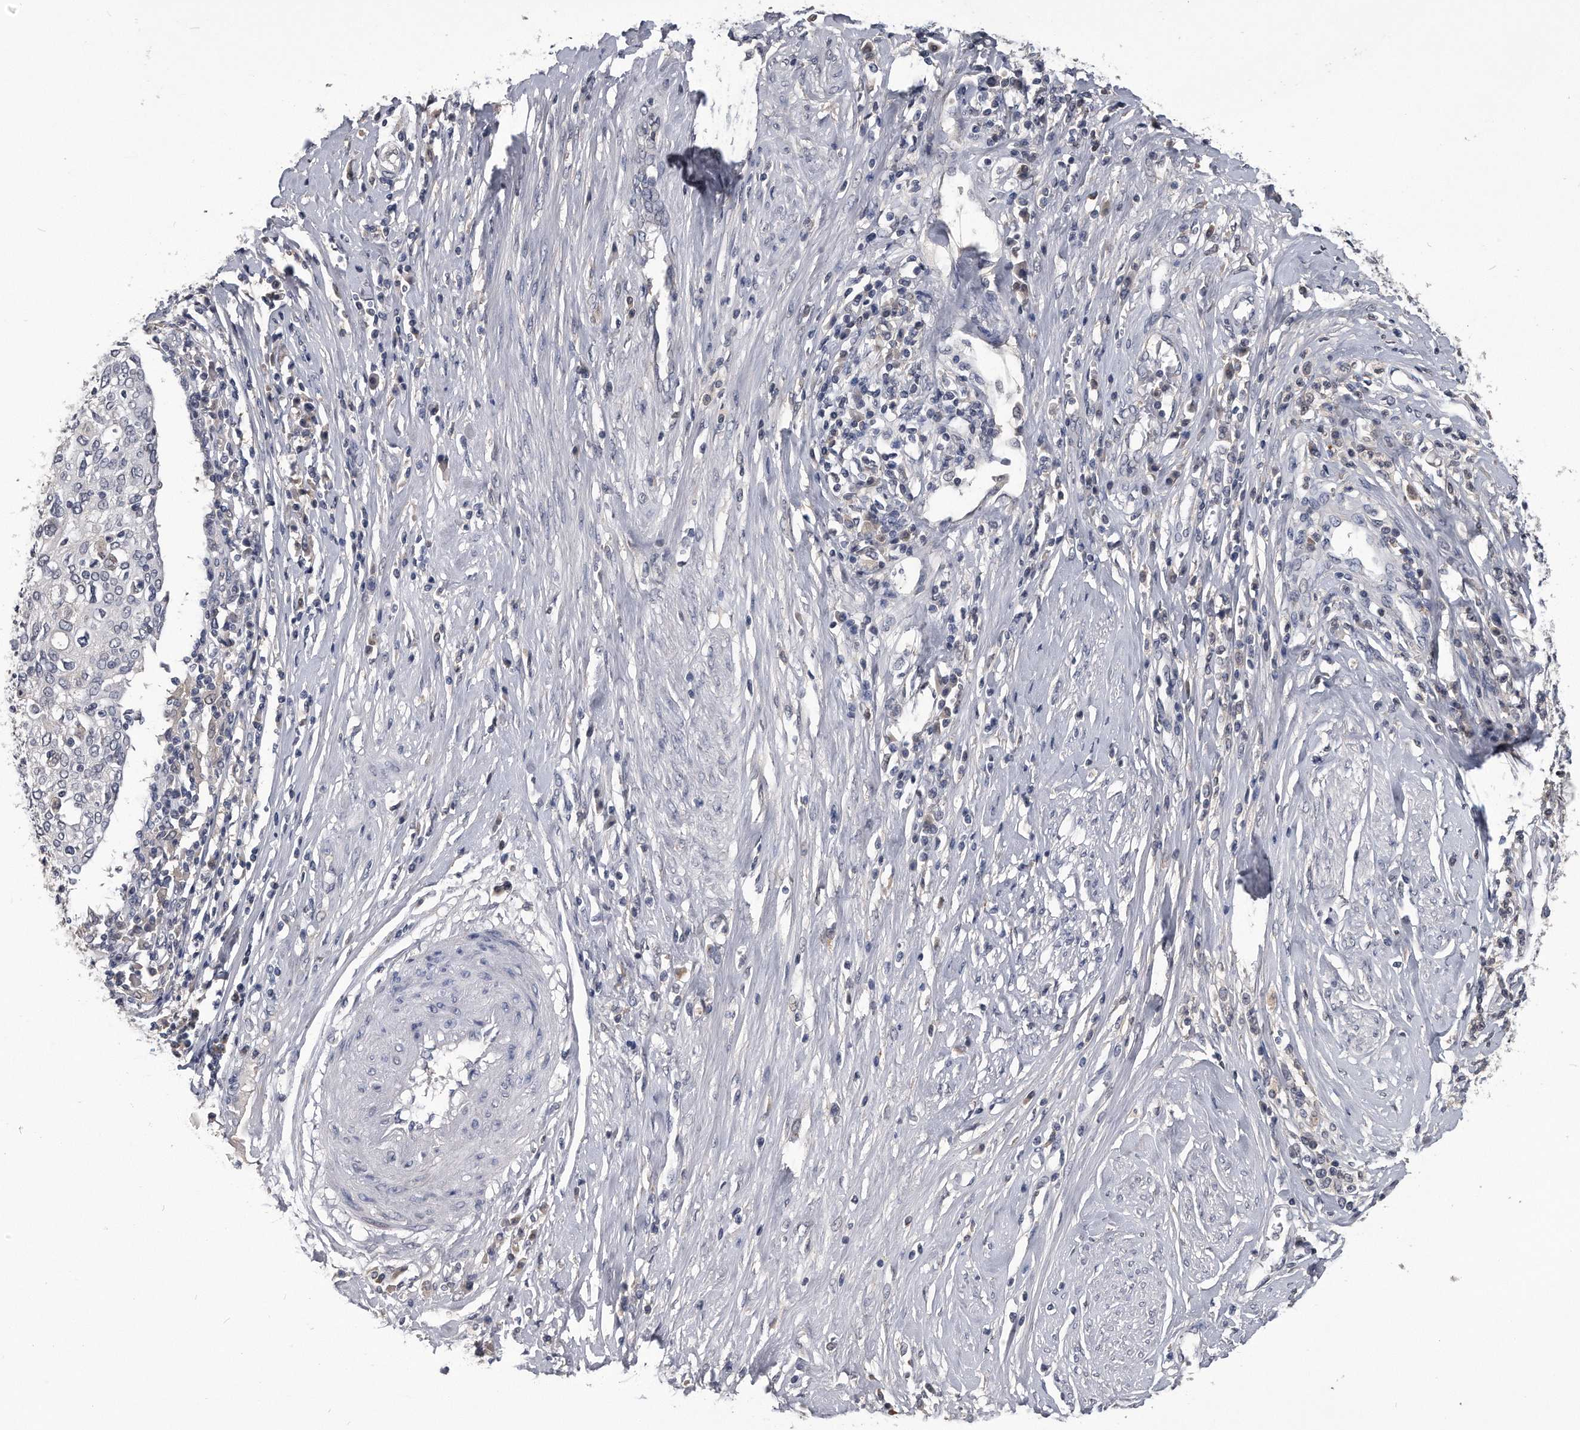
{"staining": {"intensity": "negative", "quantity": "none", "location": "none"}, "tissue": "cervical cancer", "cell_type": "Tumor cells", "image_type": "cancer", "snomed": [{"axis": "morphology", "description": "Squamous cell carcinoma, NOS"}, {"axis": "topography", "description": "Cervix"}], "caption": "The histopathology image shows no significant positivity in tumor cells of cervical cancer (squamous cell carcinoma).", "gene": "PDXK", "patient": {"sex": "female", "age": 40}}